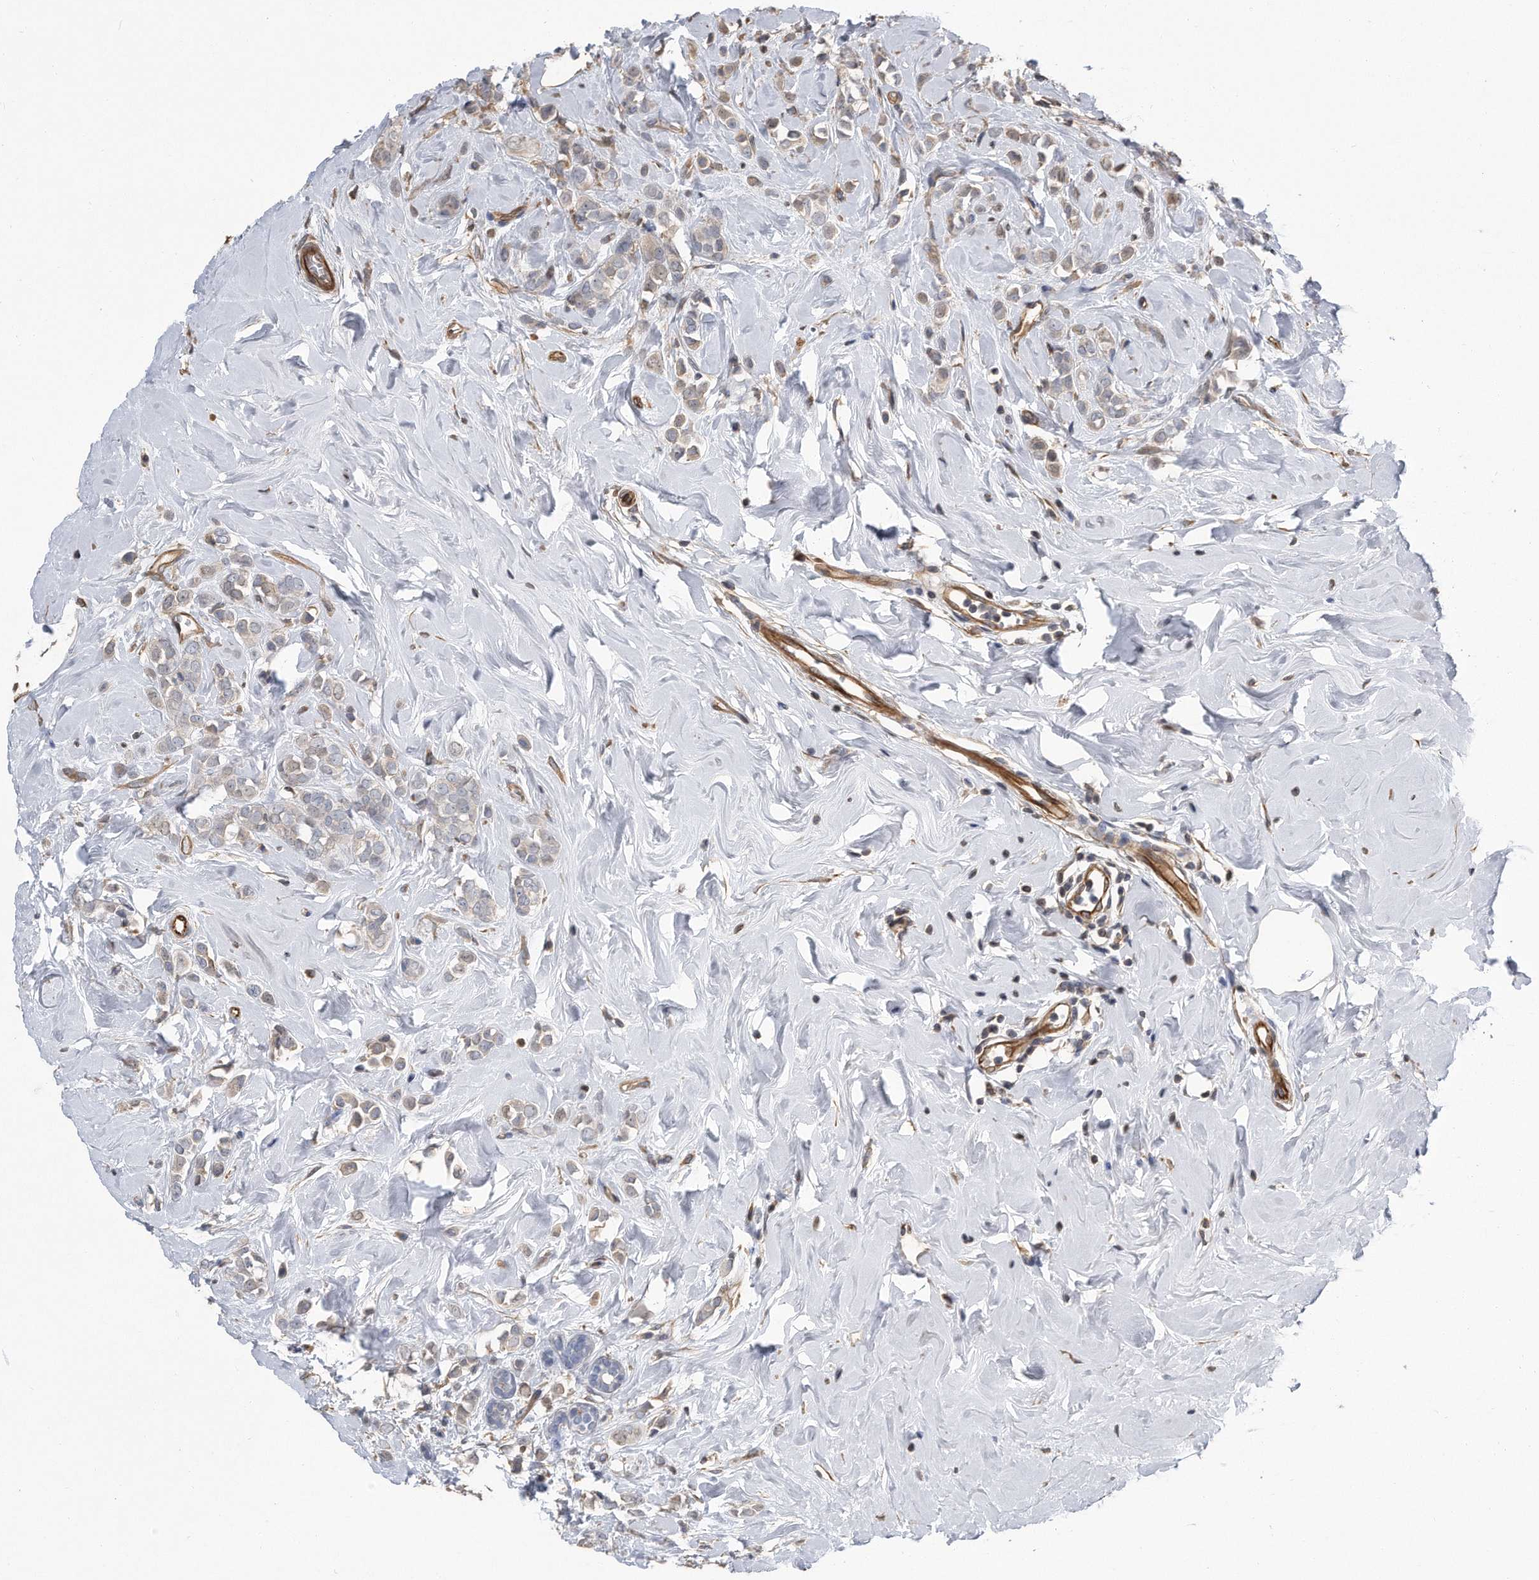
{"staining": {"intensity": "weak", "quantity": "25%-75%", "location": "cytoplasmic/membranous"}, "tissue": "breast cancer", "cell_type": "Tumor cells", "image_type": "cancer", "snomed": [{"axis": "morphology", "description": "Lobular carcinoma"}, {"axis": "topography", "description": "Breast"}], "caption": "Immunohistochemical staining of human breast cancer exhibits weak cytoplasmic/membranous protein expression in about 25%-75% of tumor cells.", "gene": "GPC1", "patient": {"sex": "female", "age": 47}}